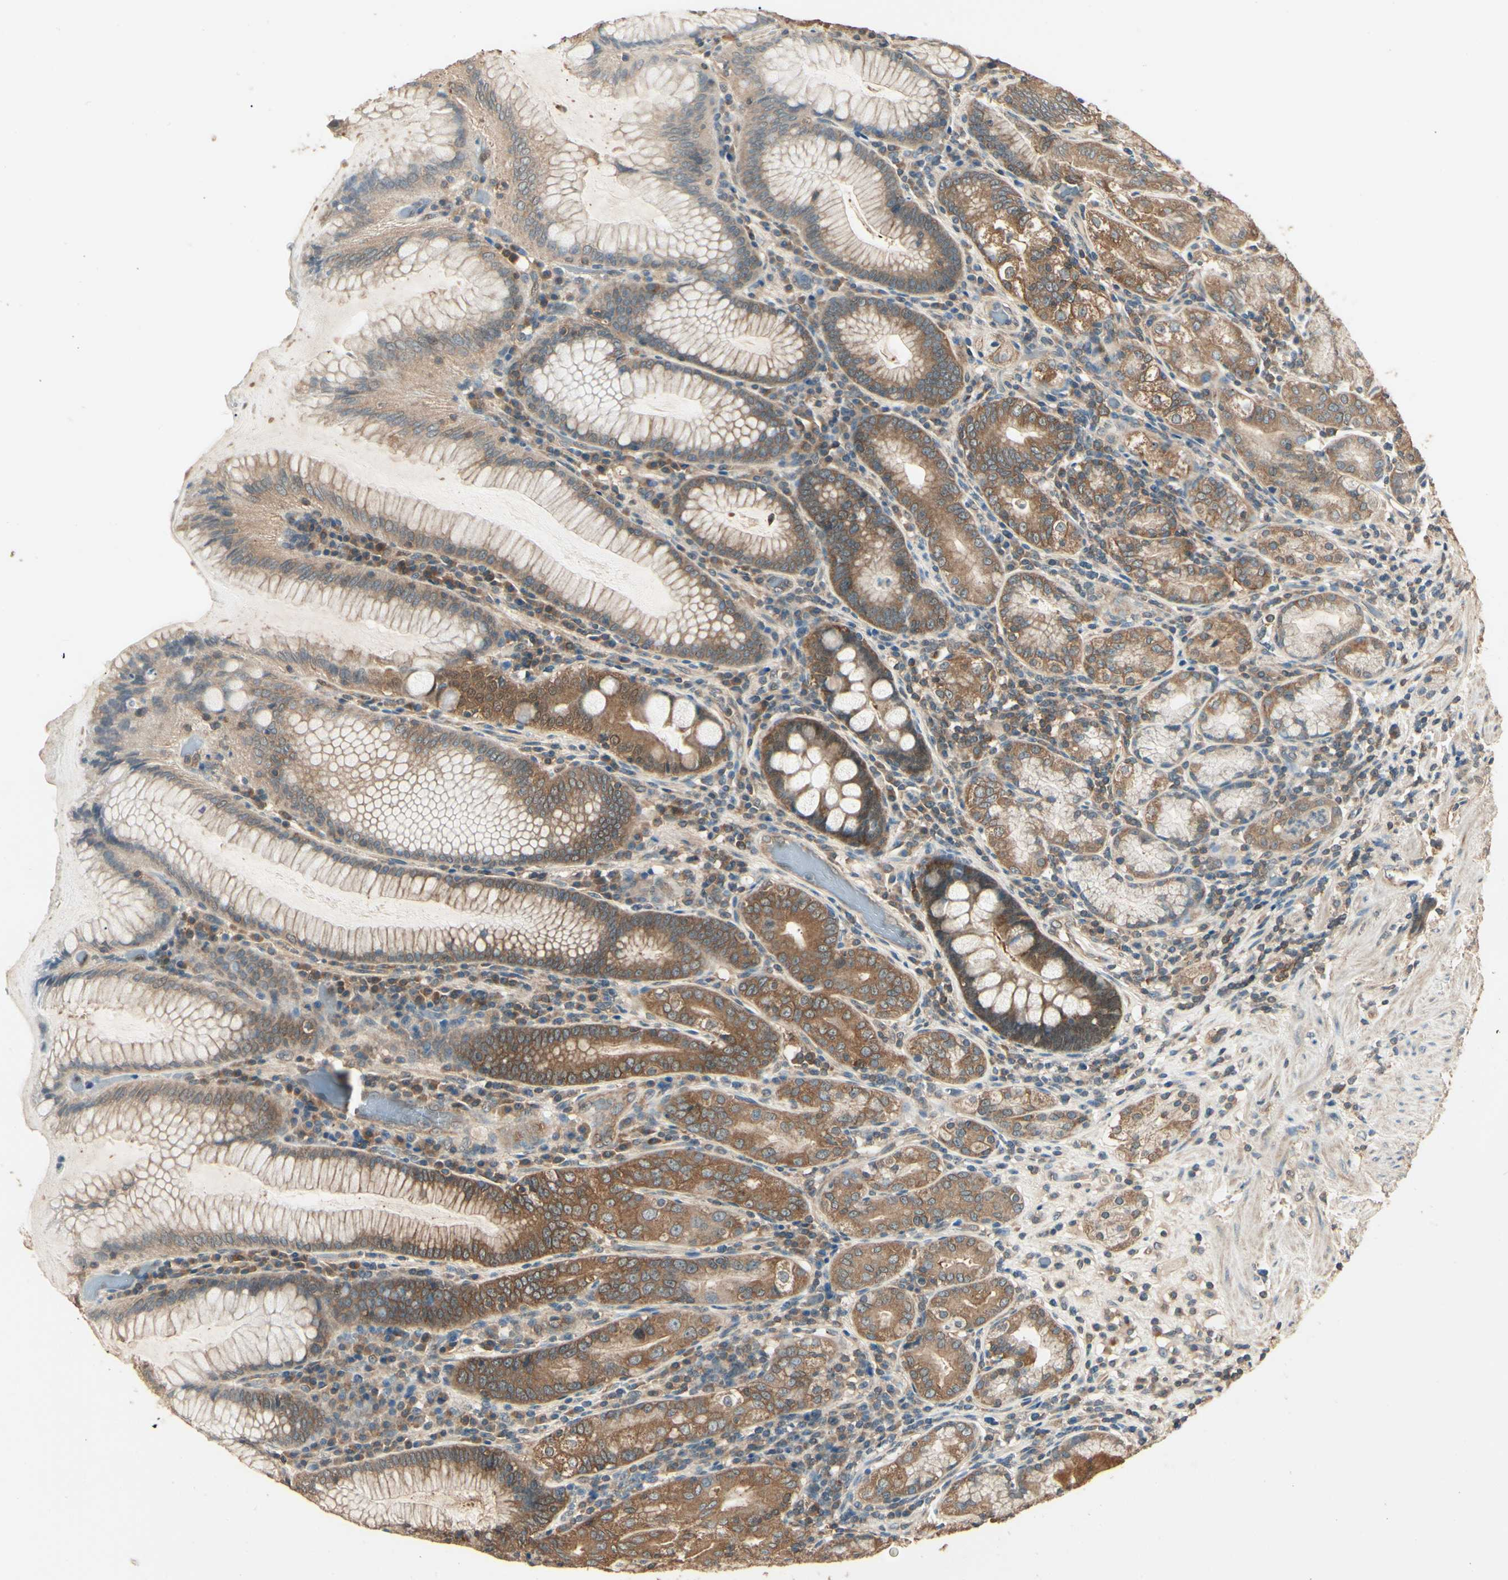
{"staining": {"intensity": "moderate", "quantity": ">75%", "location": "cytoplasmic/membranous"}, "tissue": "stomach", "cell_type": "Glandular cells", "image_type": "normal", "snomed": [{"axis": "morphology", "description": "Normal tissue, NOS"}, {"axis": "topography", "description": "Stomach, lower"}], "caption": "About >75% of glandular cells in benign stomach display moderate cytoplasmic/membranous protein expression as visualized by brown immunohistochemical staining.", "gene": "CCT7", "patient": {"sex": "female", "age": 76}}